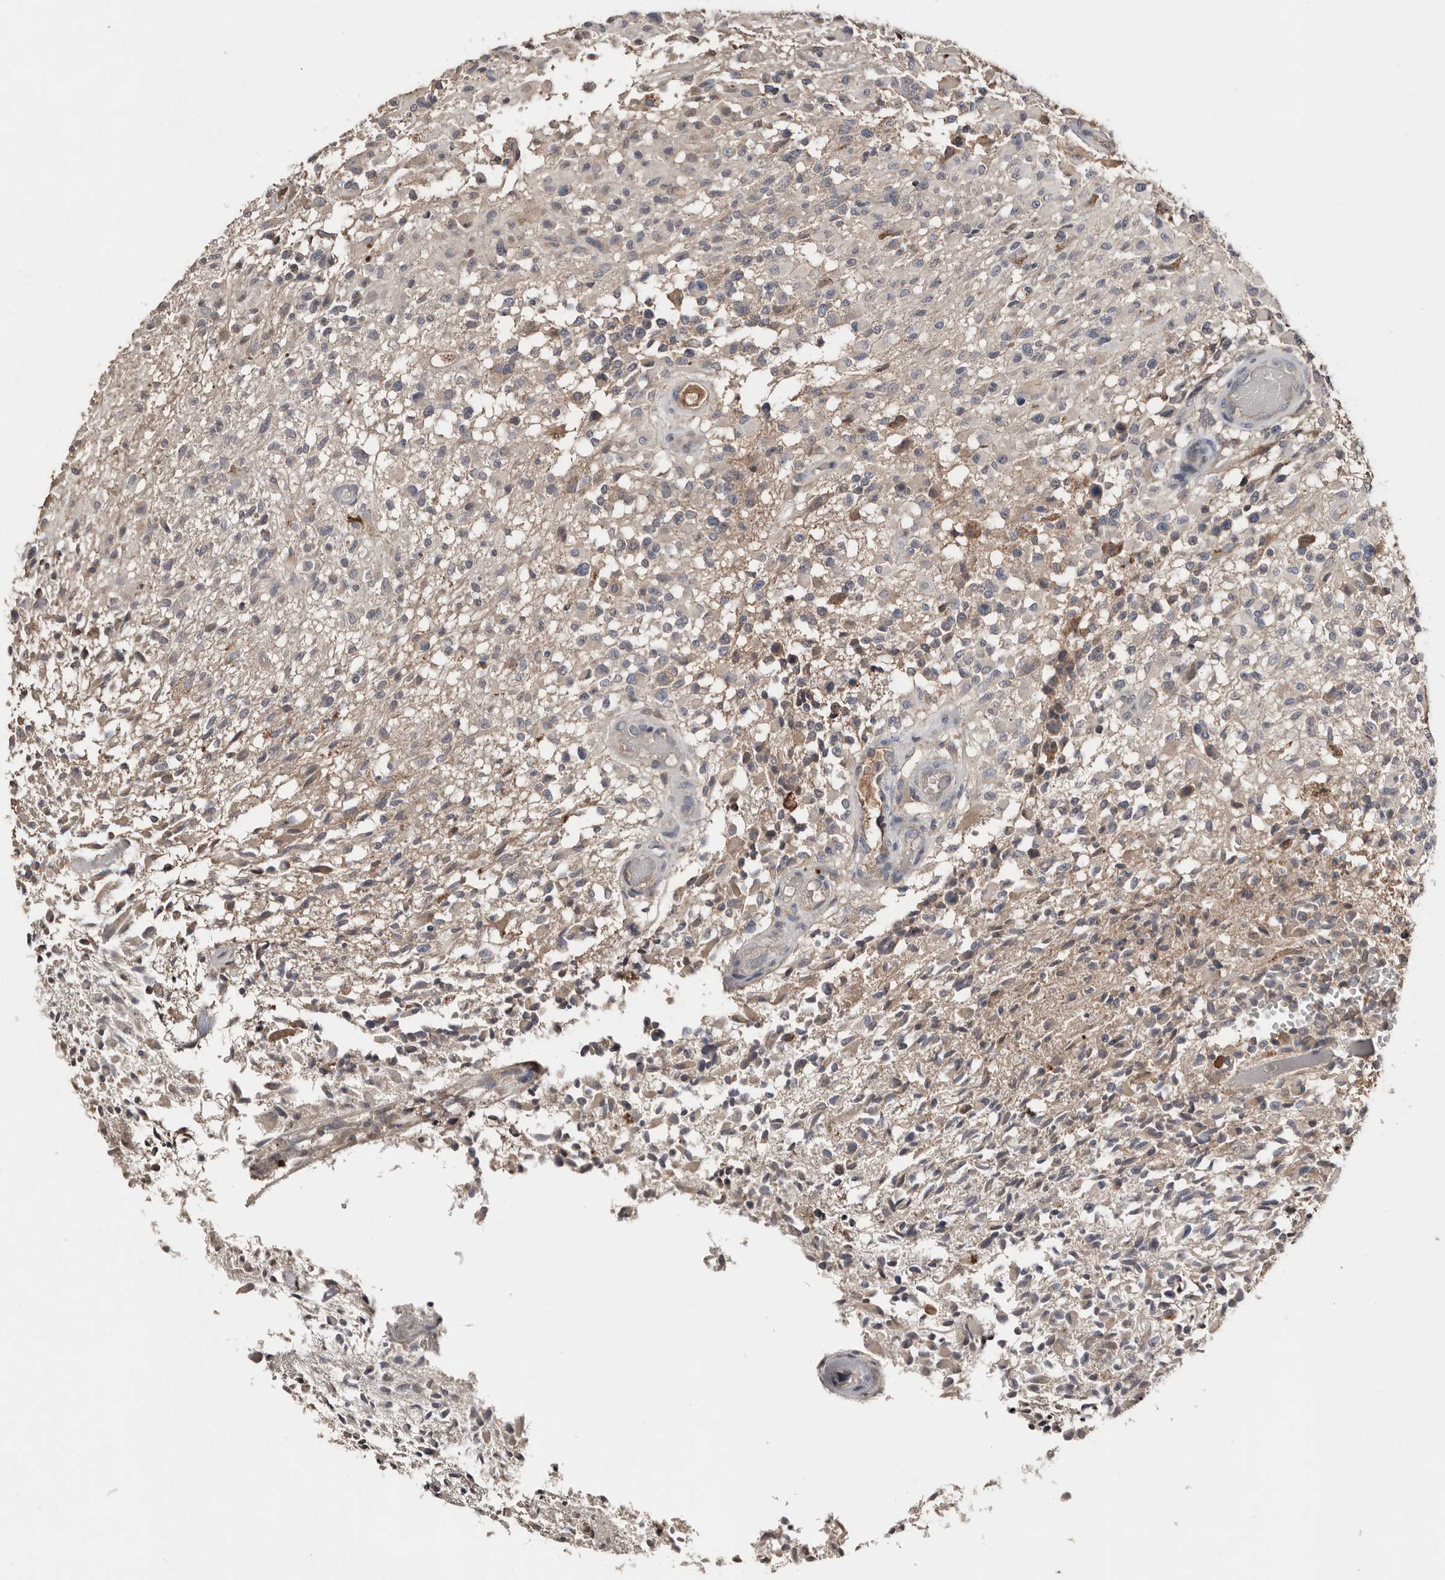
{"staining": {"intensity": "negative", "quantity": "none", "location": "none"}, "tissue": "glioma", "cell_type": "Tumor cells", "image_type": "cancer", "snomed": [{"axis": "morphology", "description": "Glioma, malignant, High grade"}, {"axis": "morphology", "description": "Glioblastoma, NOS"}, {"axis": "topography", "description": "Brain"}], "caption": "High magnification brightfield microscopy of glioma stained with DAB (3,3'-diaminobenzidine) (brown) and counterstained with hematoxylin (blue): tumor cells show no significant positivity.", "gene": "SLC39A2", "patient": {"sex": "male", "age": 60}}